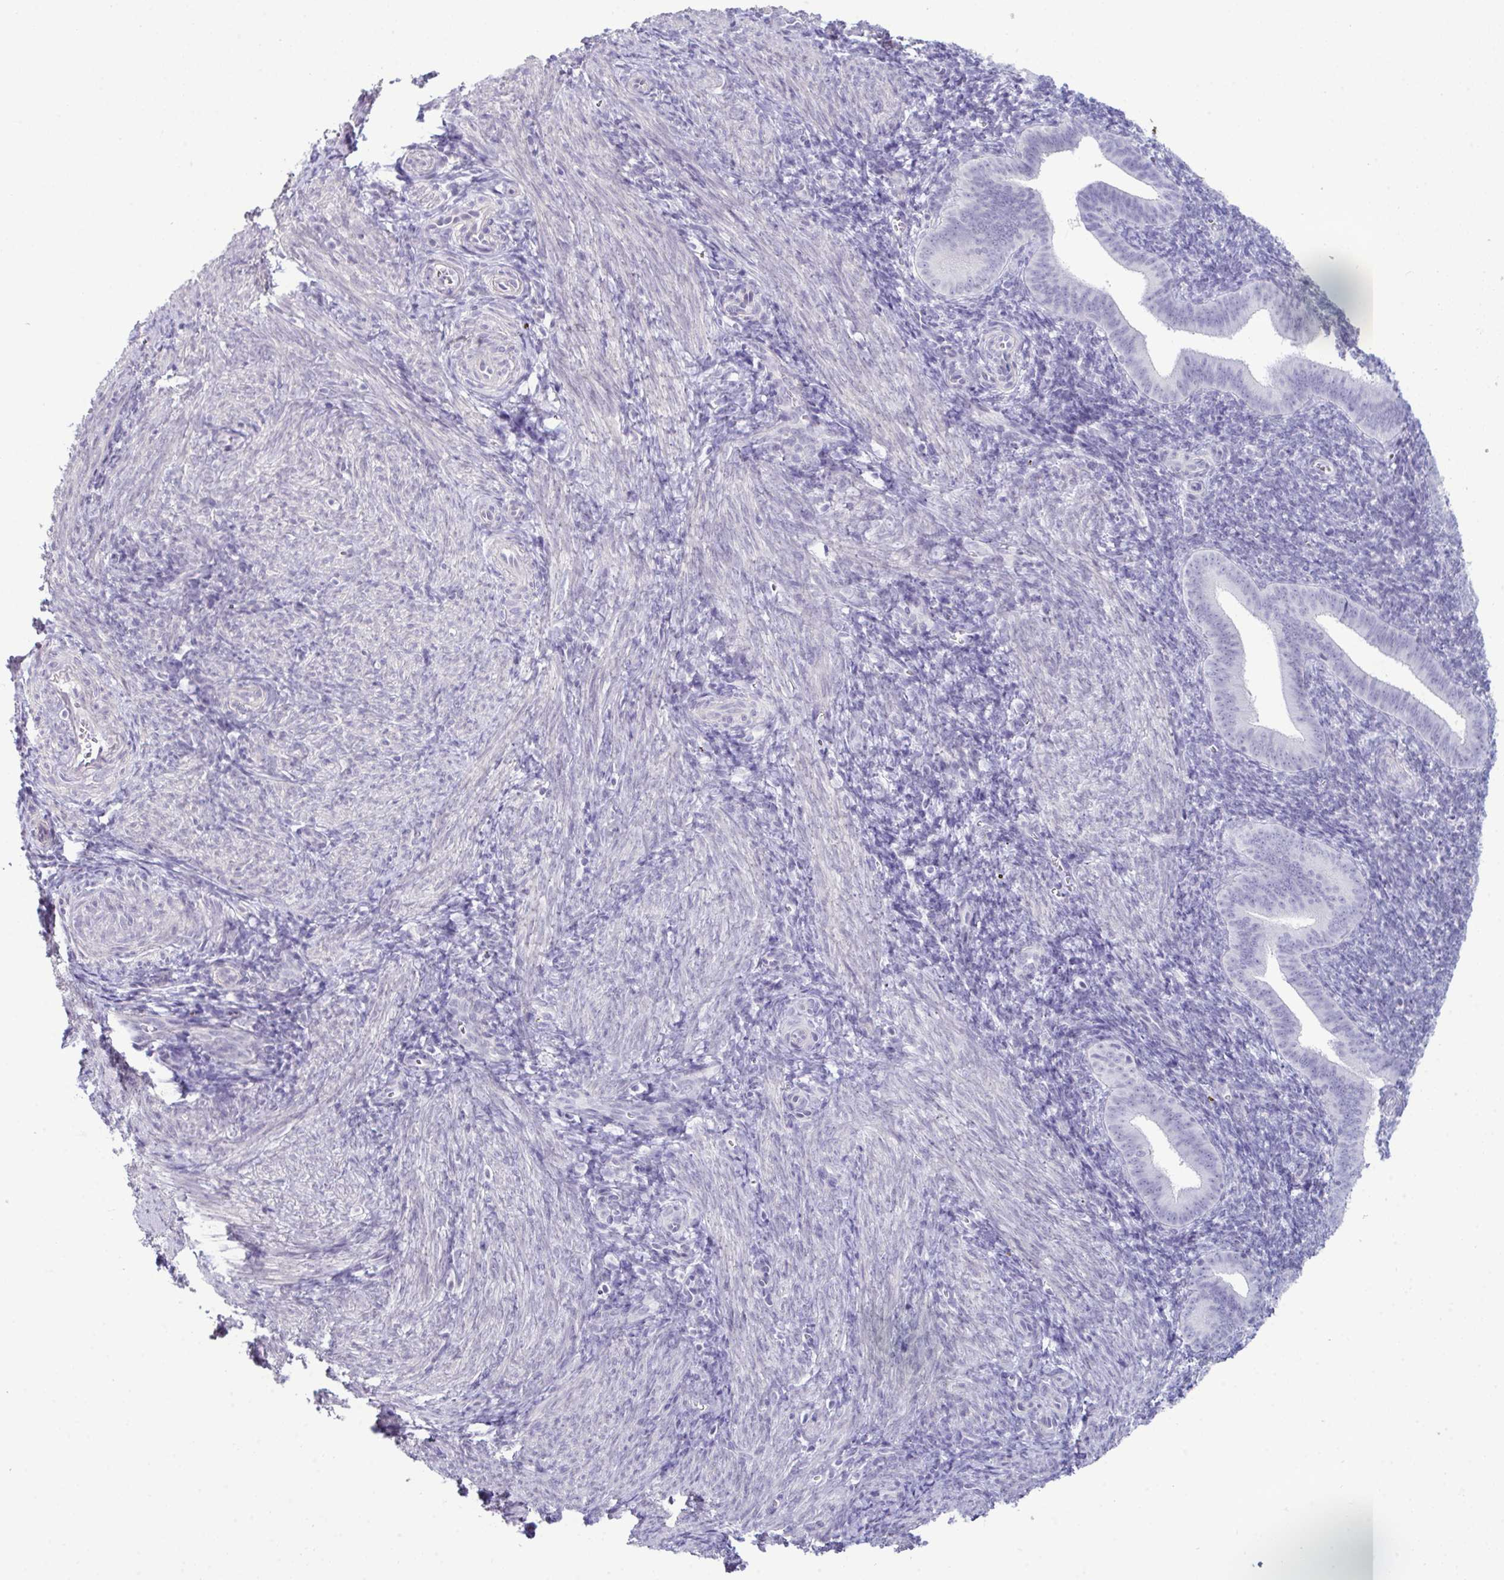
{"staining": {"intensity": "negative", "quantity": "none", "location": "none"}, "tissue": "endometrium", "cell_type": "Cells in endometrial stroma", "image_type": "normal", "snomed": [{"axis": "morphology", "description": "Normal tissue, NOS"}, {"axis": "topography", "description": "Endometrium"}], "caption": "High power microscopy micrograph of an immunohistochemistry image of normal endometrium, revealing no significant expression in cells in endometrial stroma.", "gene": "ATP6V0D2", "patient": {"sex": "female", "age": 25}}